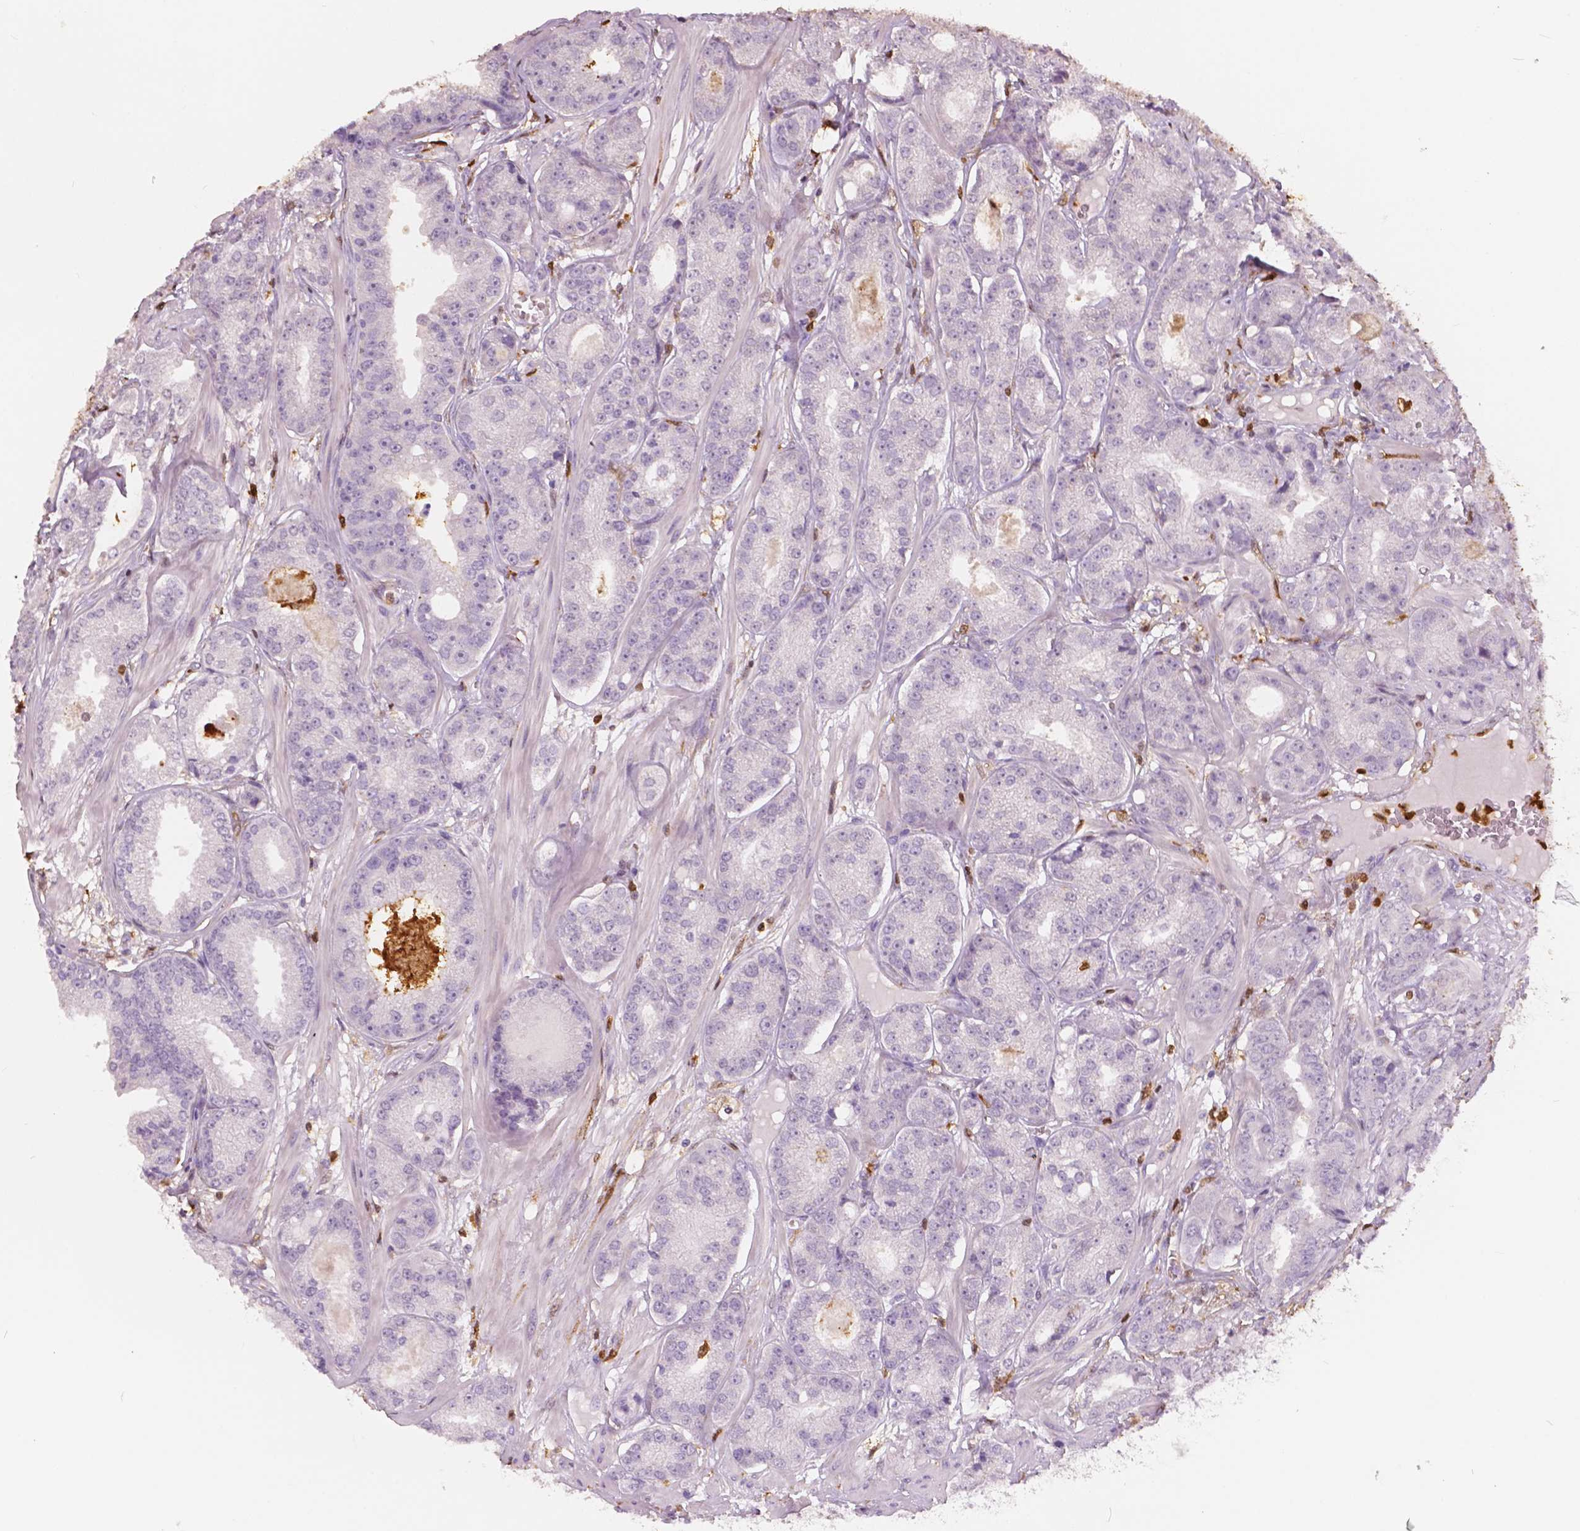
{"staining": {"intensity": "negative", "quantity": "none", "location": "none"}, "tissue": "prostate cancer", "cell_type": "Tumor cells", "image_type": "cancer", "snomed": [{"axis": "morphology", "description": "Adenocarcinoma, NOS"}, {"axis": "topography", "description": "Prostate"}], "caption": "The histopathology image demonstrates no staining of tumor cells in prostate adenocarcinoma.", "gene": "S100A4", "patient": {"sex": "male", "age": 64}}